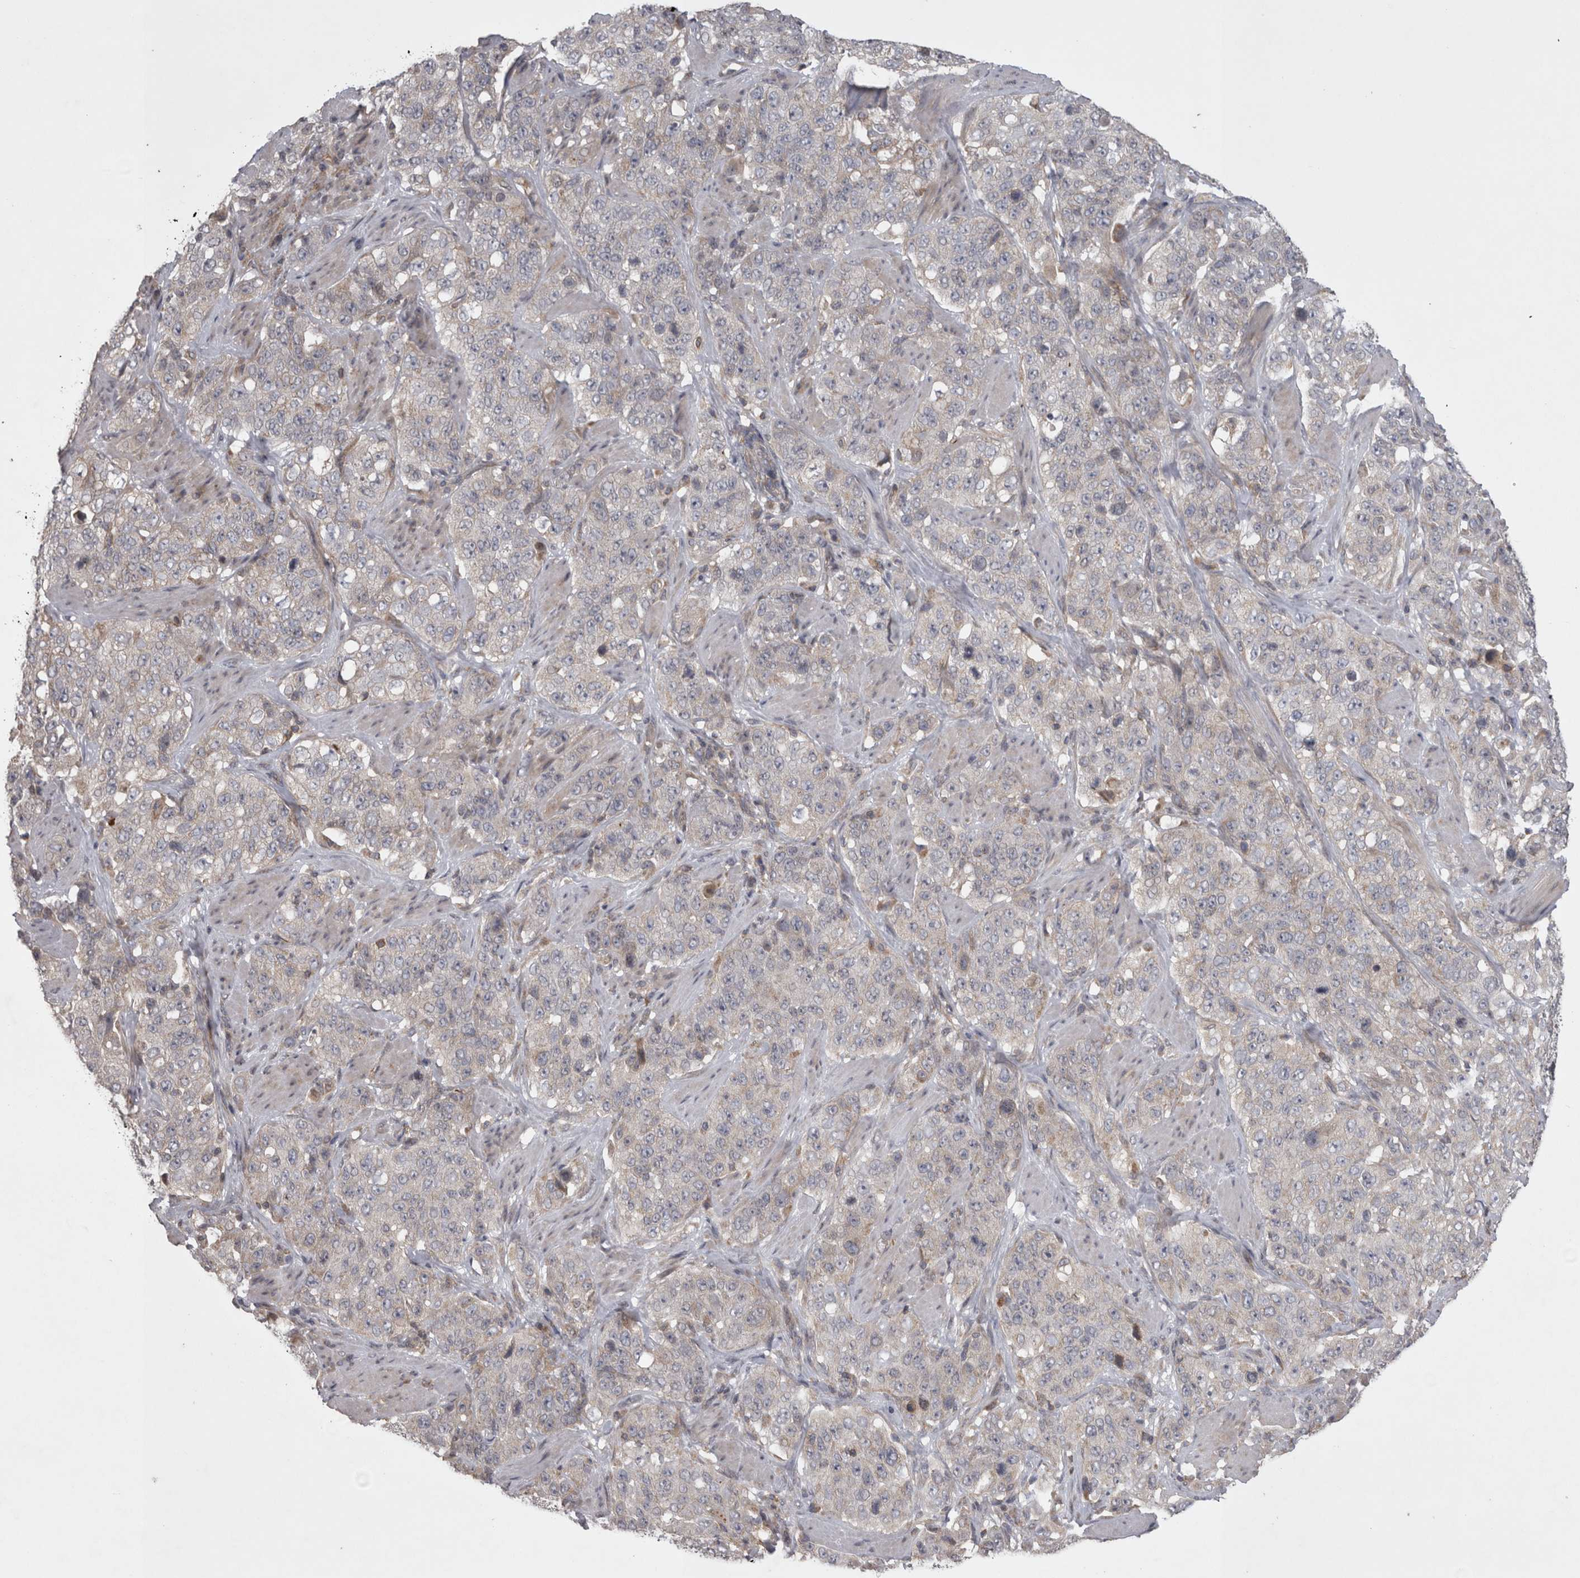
{"staining": {"intensity": "weak", "quantity": "<25%", "location": "cytoplasmic/membranous"}, "tissue": "stomach cancer", "cell_type": "Tumor cells", "image_type": "cancer", "snomed": [{"axis": "morphology", "description": "Adenocarcinoma, NOS"}, {"axis": "topography", "description": "Stomach"}], "caption": "Immunohistochemistry (IHC) micrograph of adenocarcinoma (stomach) stained for a protein (brown), which reveals no expression in tumor cells. The staining is performed using DAB brown chromogen with nuclei counter-stained in using hematoxylin.", "gene": "TSPOAP1", "patient": {"sex": "male", "age": 48}}